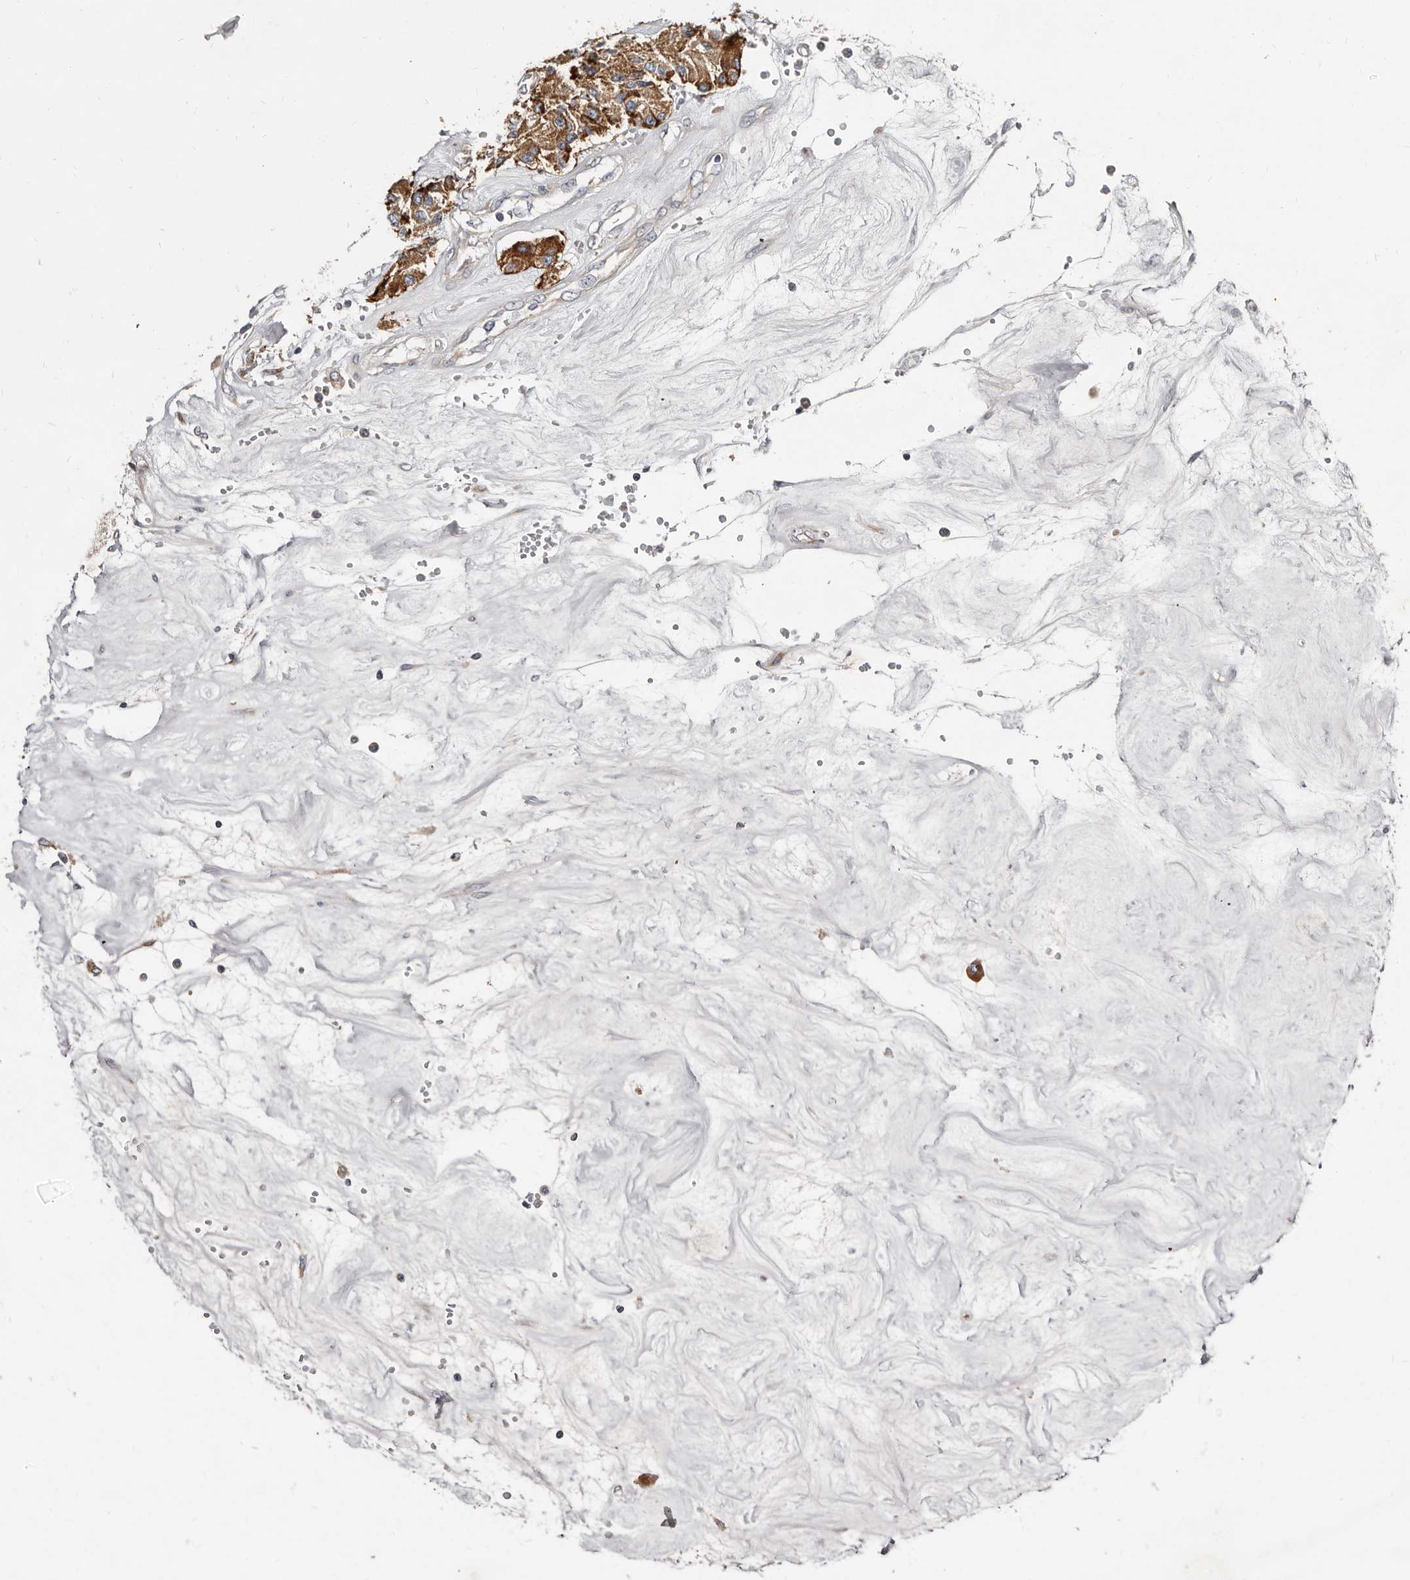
{"staining": {"intensity": "moderate", "quantity": ">75%", "location": "cytoplasmic/membranous"}, "tissue": "carcinoid", "cell_type": "Tumor cells", "image_type": "cancer", "snomed": [{"axis": "morphology", "description": "Carcinoid, malignant, NOS"}, {"axis": "topography", "description": "Pancreas"}], "caption": "Carcinoid stained for a protein shows moderate cytoplasmic/membranous positivity in tumor cells. The staining was performed using DAB to visualize the protein expression in brown, while the nuclei were stained in blue with hematoxylin (Magnification: 20x).", "gene": "ASIC5", "patient": {"sex": "male", "age": 41}}